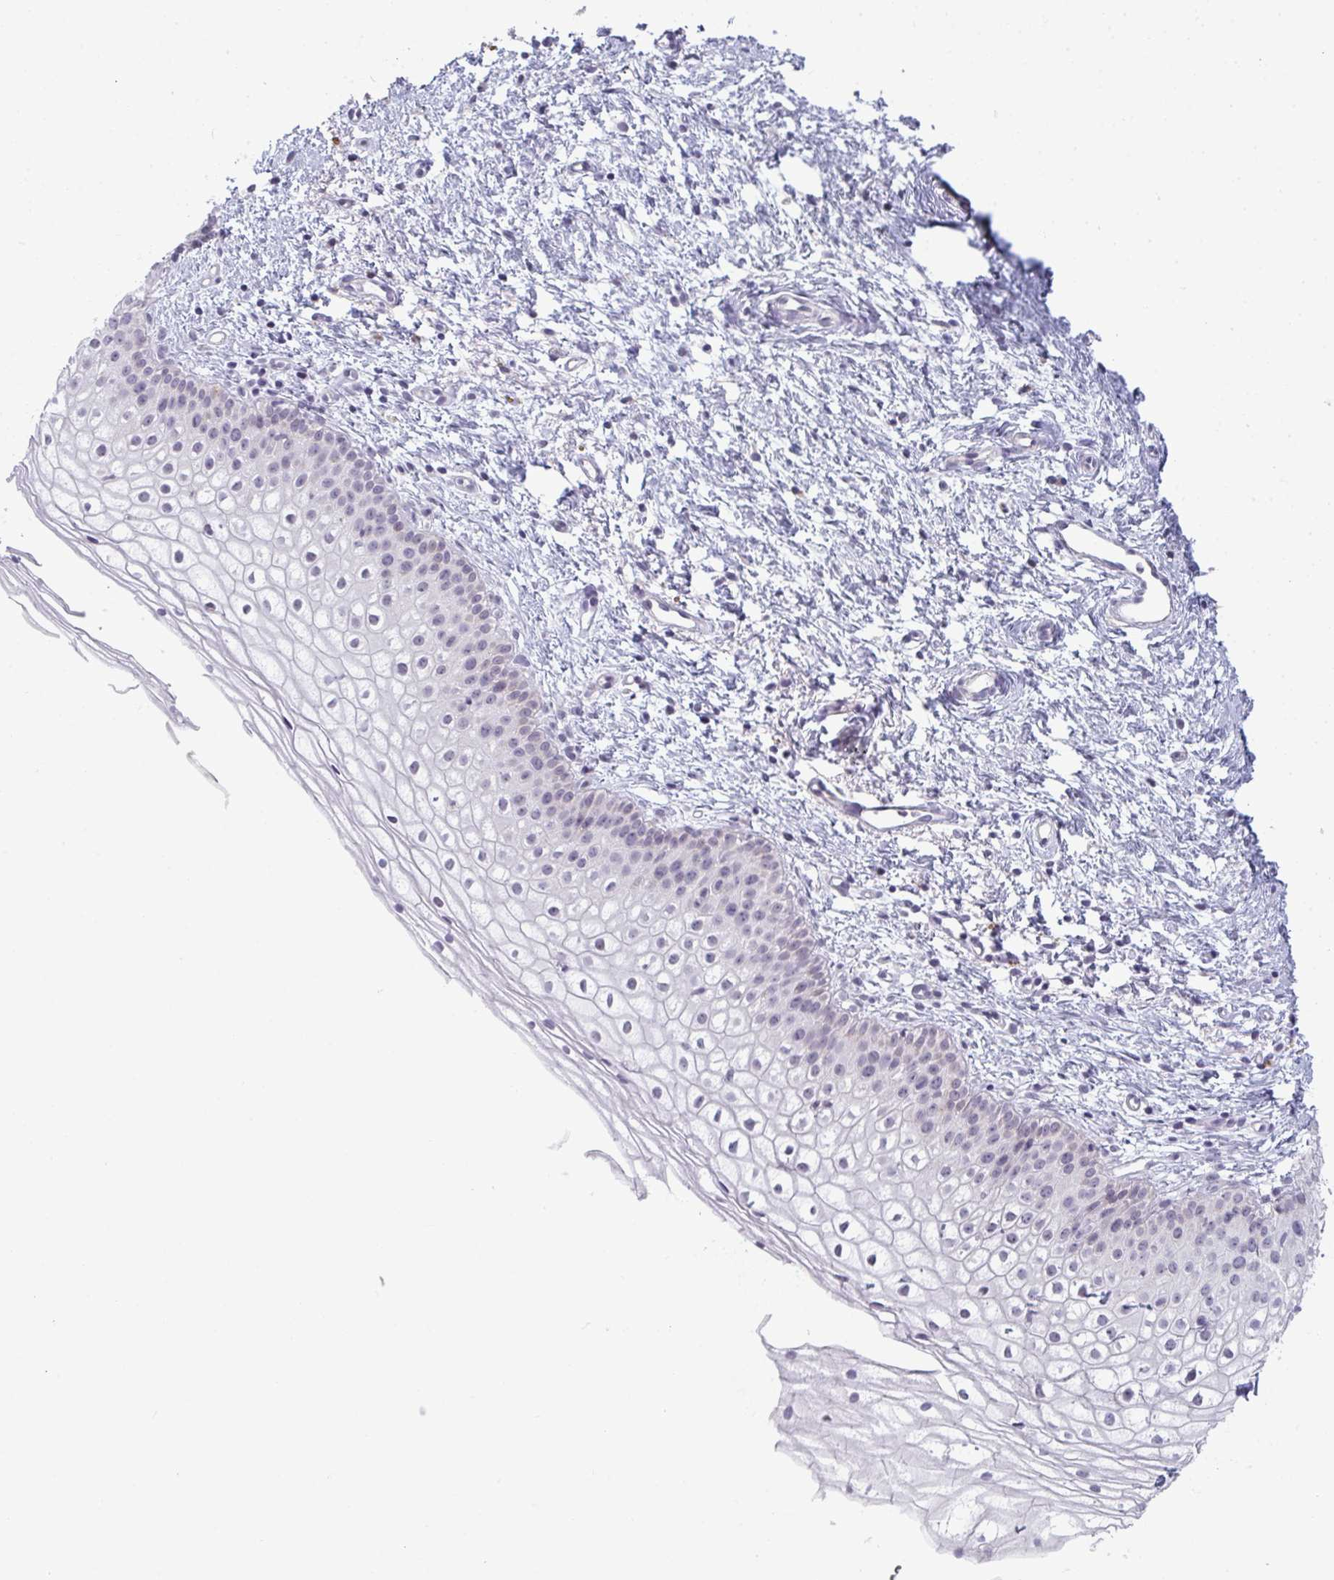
{"staining": {"intensity": "weak", "quantity": "<25%", "location": "nuclear"}, "tissue": "vagina", "cell_type": "Squamous epithelial cells", "image_type": "normal", "snomed": [{"axis": "morphology", "description": "Normal tissue, NOS"}, {"axis": "topography", "description": "Vagina"}], "caption": "Immunohistochemical staining of normal vagina demonstrates no significant staining in squamous epithelial cells. The staining is performed using DAB (3,3'-diaminobenzidine) brown chromogen with nuclei counter-stained in using hematoxylin.", "gene": "TEX33", "patient": {"sex": "female", "age": 65}}